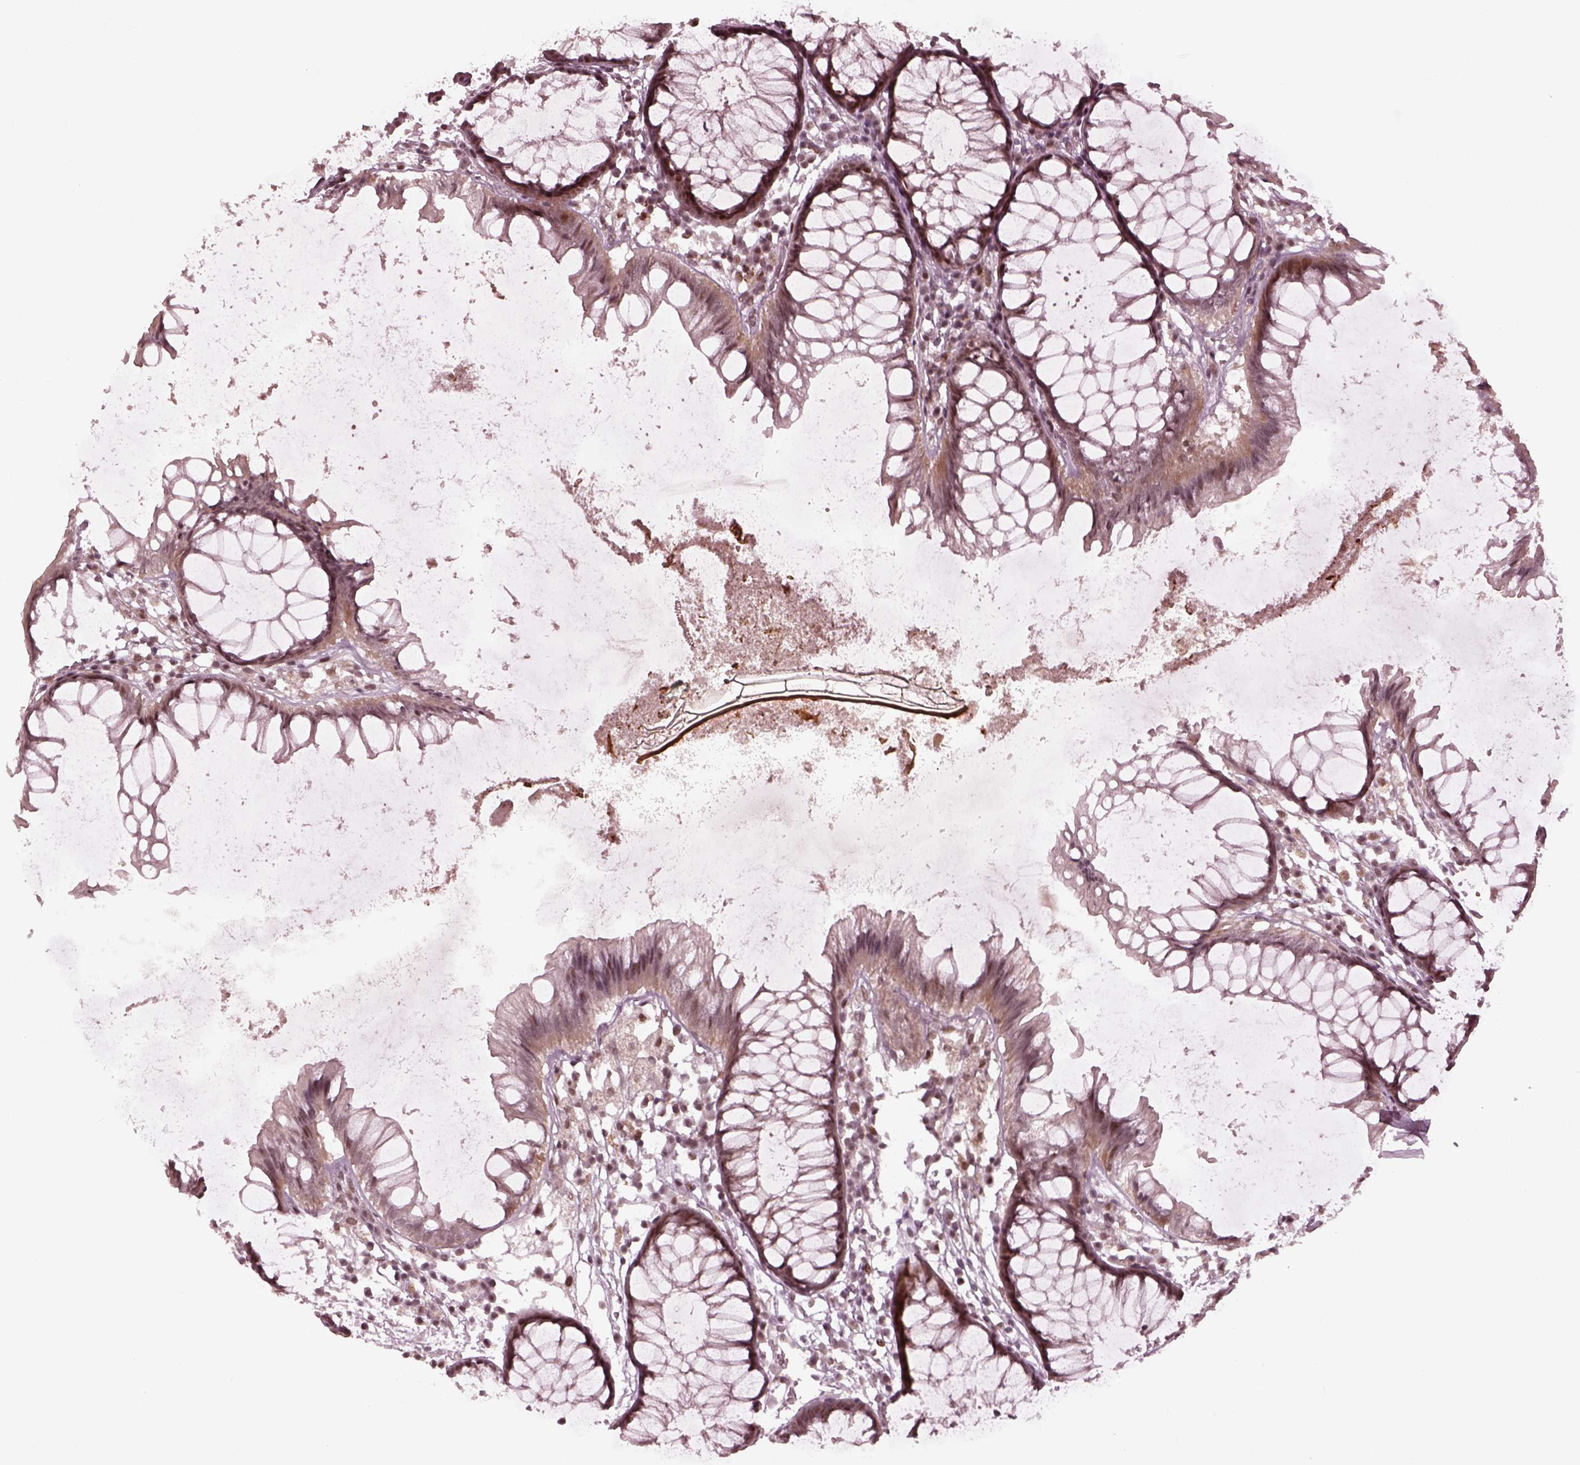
{"staining": {"intensity": "negative", "quantity": "none", "location": "none"}, "tissue": "colon", "cell_type": "Endothelial cells", "image_type": "normal", "snomed": [{"axis": "morphology", "description": "Normal tissue, NOS"}, {"axis": "morphology", "description": "Adenocarcinoma, NOS"}, {"axis": "topography", "description": "Colon"}], "caption": "Immunohistochemical staining of benign colon displays no significant staining in endothelial cells. (Immunohistochemistry (ihc), brightfield microscopy, high magnification).", "gene": "TRIB3", "patient": {"sex": "male", "age": 65}}